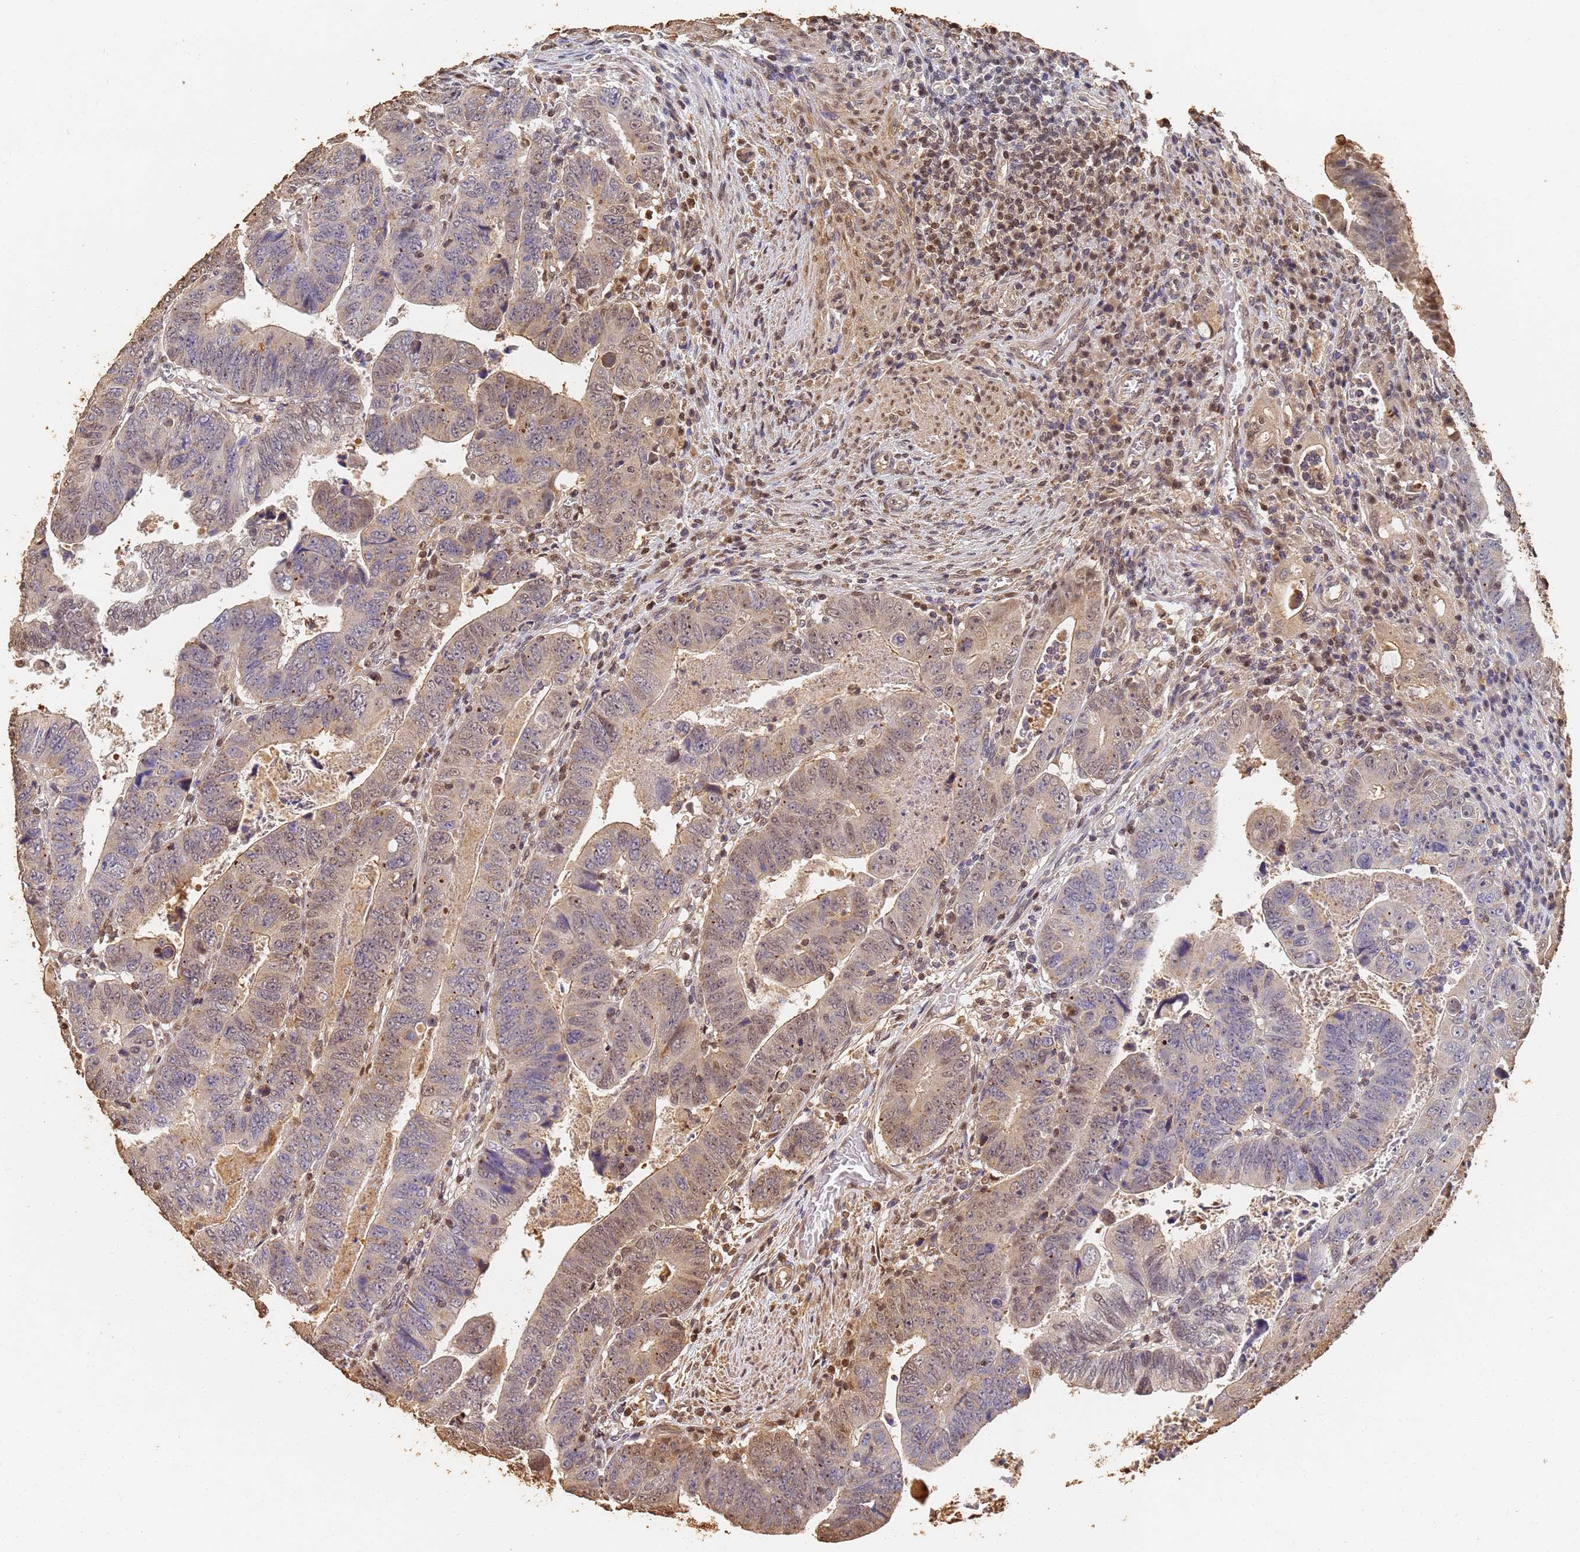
{"staining": {"intensity": "weak", "quantity": "25%-75%", "location": "cytoplasmic/membranous,nuclear"}, "tissue": "colorectal cancer", "cell_type": "Tumor cells", "image_type": "cancer", "snomed": [{"axis": "morphology", "description": "Normal tissue, NOS"}, {"axis": "morphology", "description": "Adenocarcinoma, NOS"}, {"axis": "topography", "description": "Rectum"}], "caption": "Human adenocarcinoma (colorectal) stained with a protein marker exhibits weak staining in tumor cells.", "gene": "JAK2", "patient": {"sex": "female", "age": 65}}